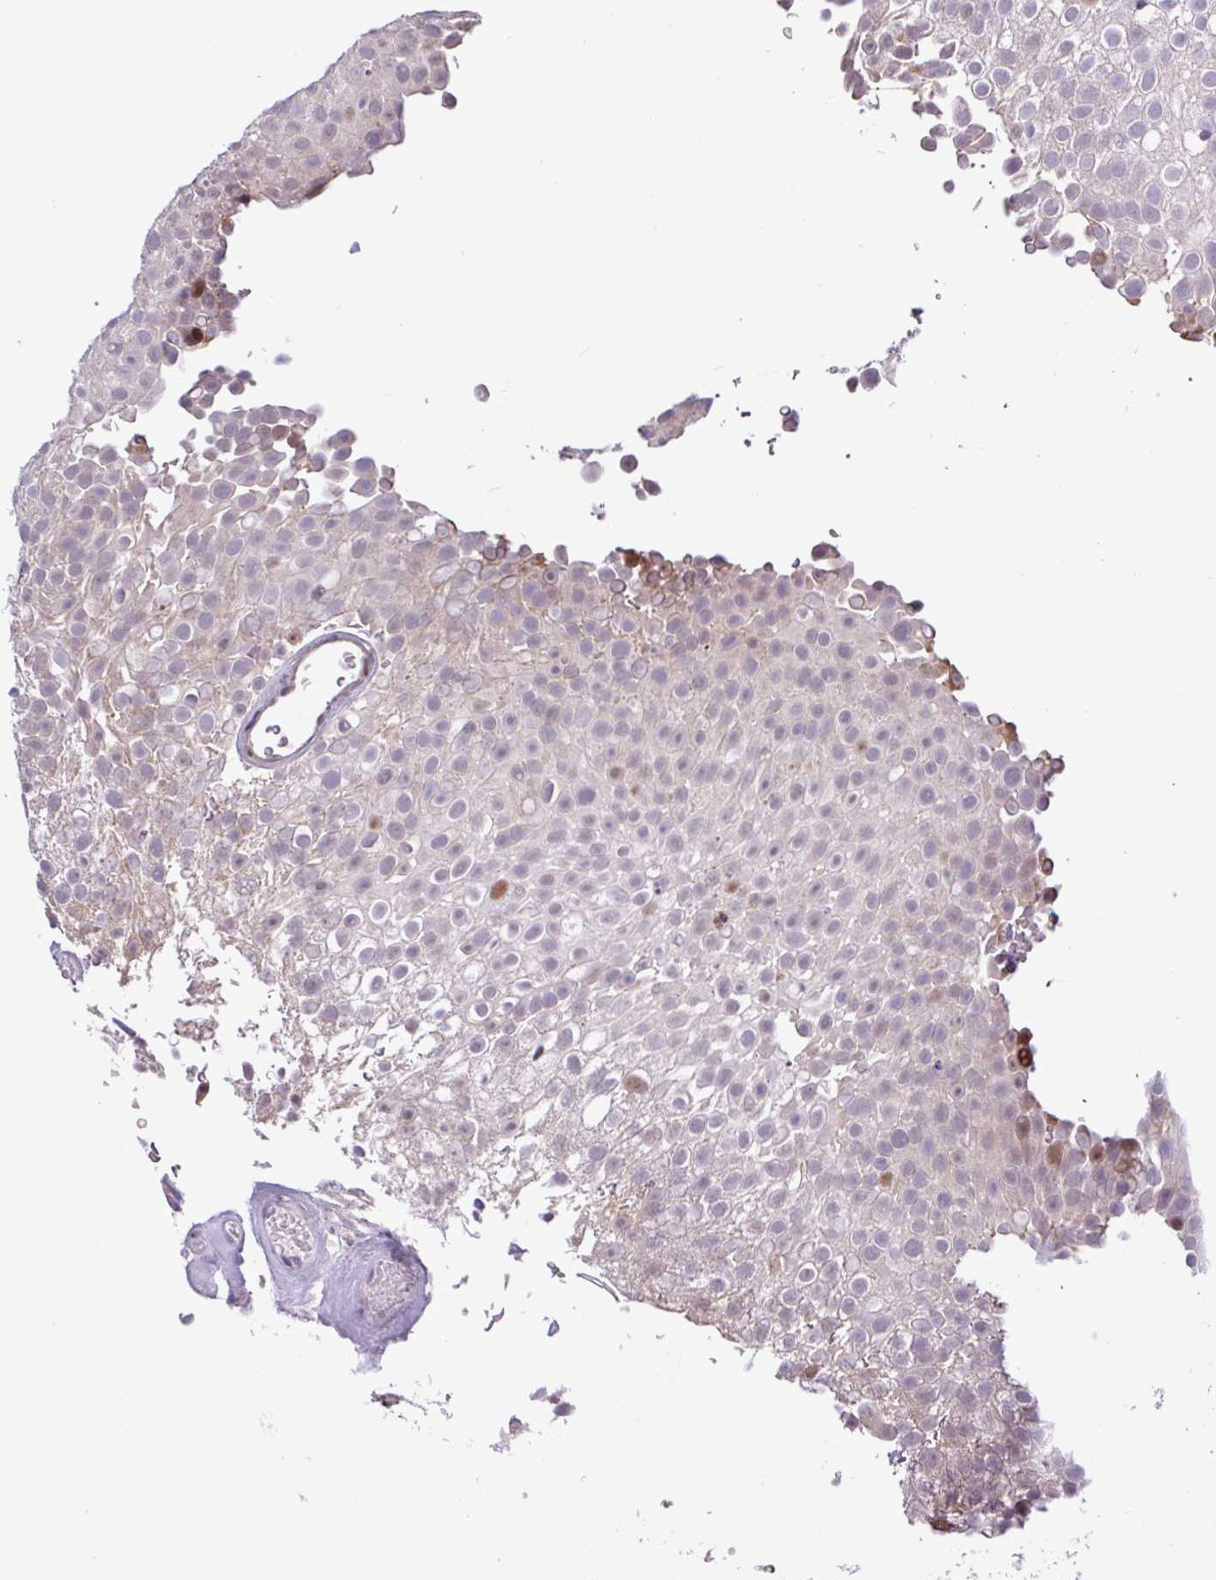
{"staining": {"intensity": "moderate", "quantity": "<25%", "location": "nuclear"}, "tissue": "urothelial cancer", "cell_type": "Tumor cells", "image_type": "cancer", "snomed": [{"axis": "morphology", "description": "Urothelial carcinoma, Low grade"}, {"axis": "topography", "description": "Urinary bladder"}], "caption": "This photomicrograph exhibits immunohistochemistry staining of urothelial carcinoma (low-grade), with low moderate nuclear positivity in approximately <25% of tumor cells.", "gene": "RTL3", "patient": {"sex": "male", "age": 78}}